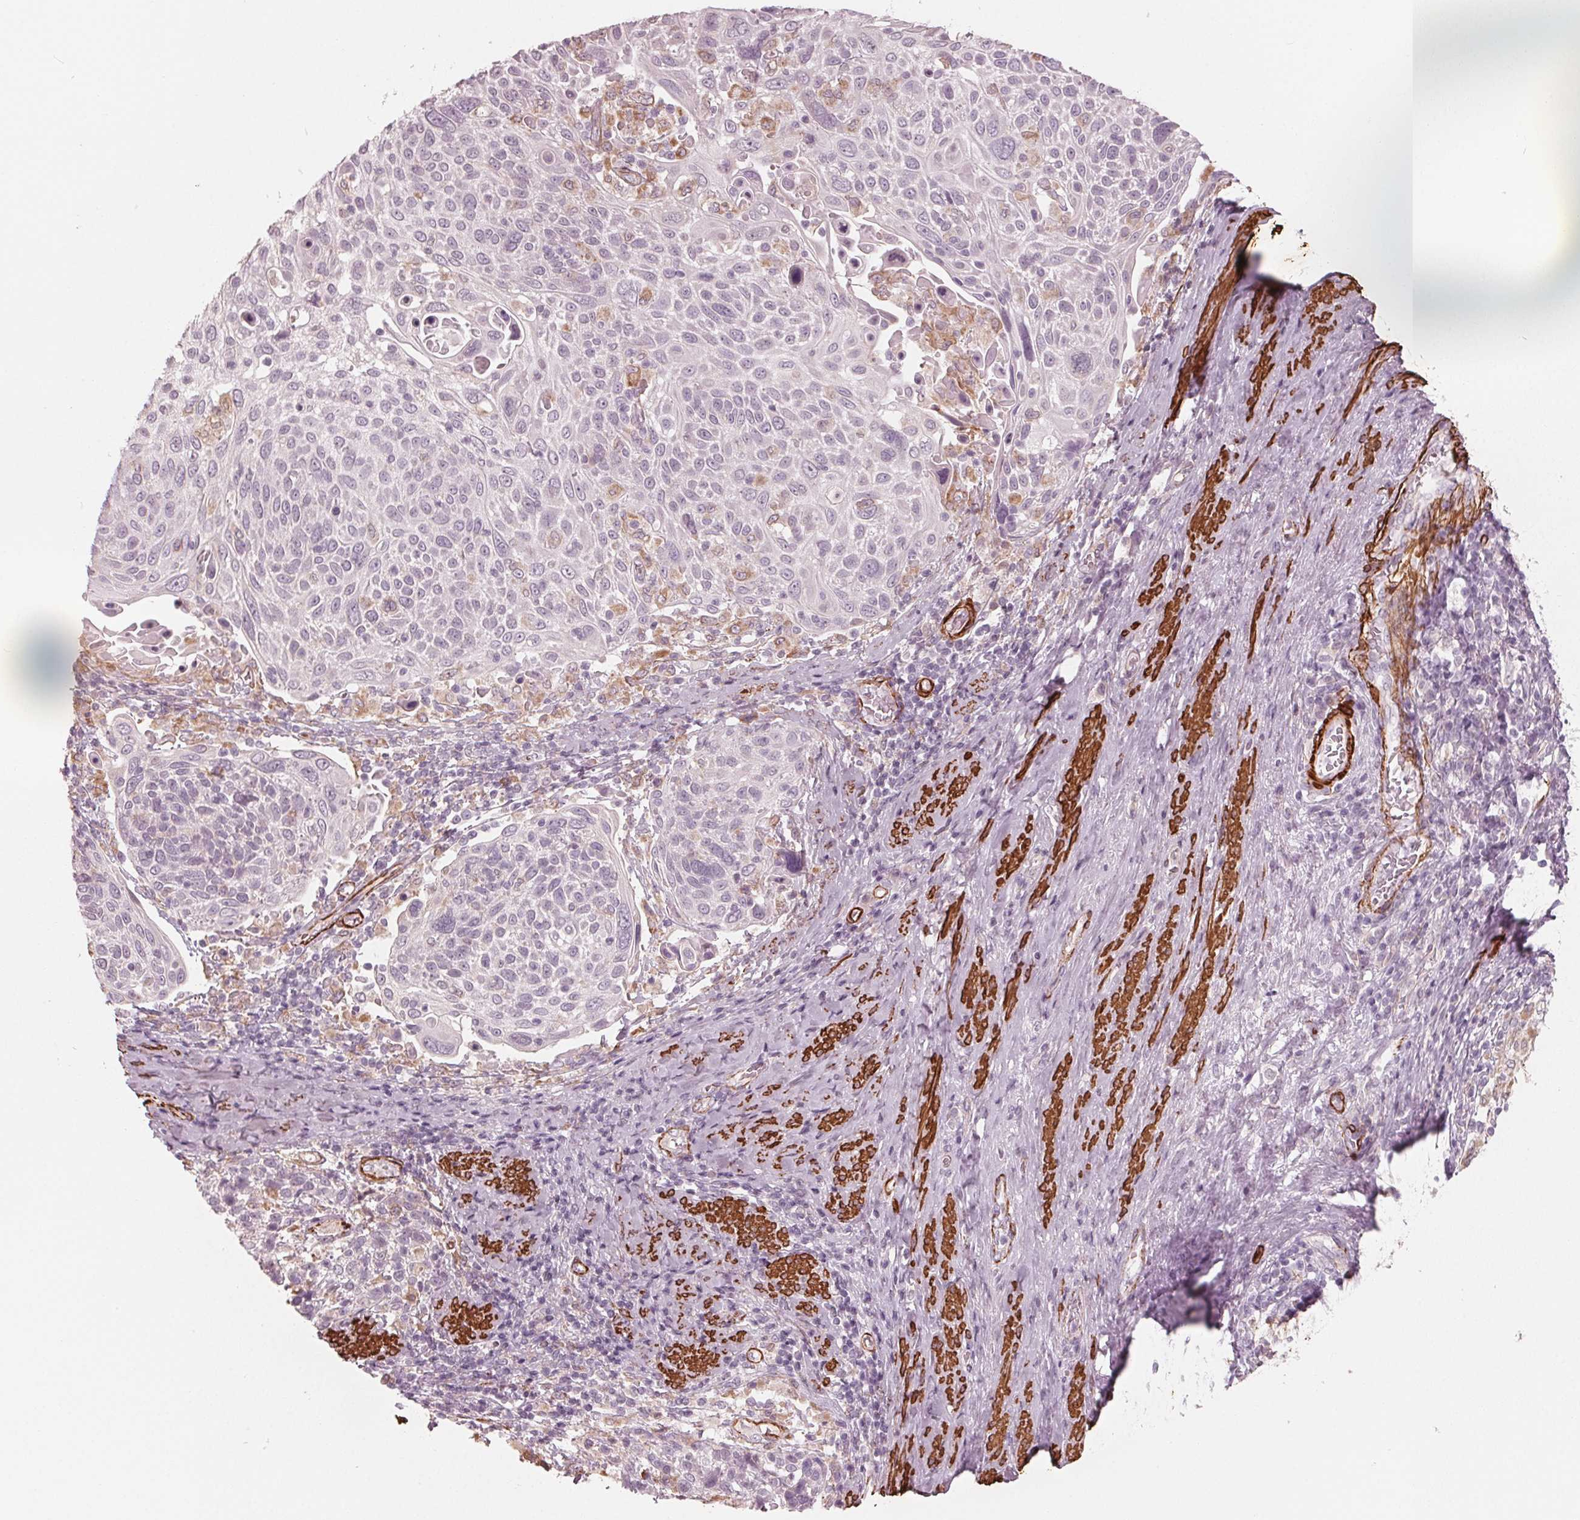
{"staining": {"intensity": "negative", "quantity": "none", "location": "none"}, "tissue": "cervical cancer", "cell_type": "Tumor cells", "image_type": "cancer", "snomed": [{"axis": "morphology", "description": "Squamous cell carcinoma, NOS"}, {"axis": "topography", "description": "Cervix"}], "caption": "A high-resolution photomicrograph shows immunohistochemistry (IHC) staining of cervical cancer (squamous cell carcinoma), which reveals no significant staining in tumor cells. (DAB (3,3'-diaminobenzidine) immunohistochemistry, high magnification).", "gene": "MIER3", "patient": {"sex": "female", "age": 61}}